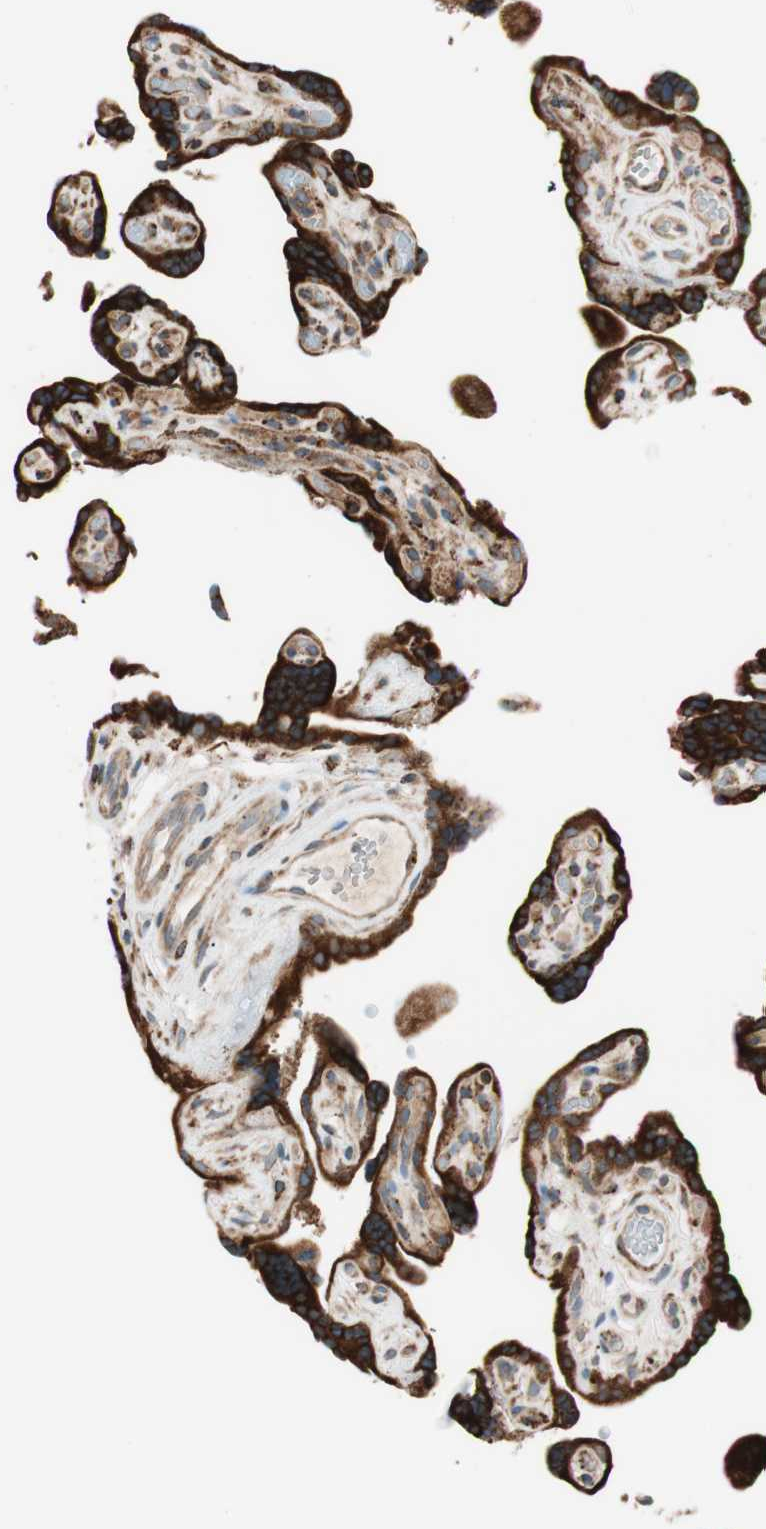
{"staining": {"intensity": "strong", "quantity": ">75%", "location": "cytoplasmic/membranous"}, "tissue": "placenta", "cell_type": "Decidual cells", "image_type": "normal", "snomed": [{"axis": "morphology", "description": "Normal tissue, NOS"}, {"axis": "topography", "description": "Placenta"}], "caption": "High-power microscopy captured an IHC histopathology image of benign placenta, revealing strong cytoplasmic/membranous expression in approximately >75% of decidual cells. (IHC, brightfield microscopy, high magnification).", "gene": "PRKCSH", "patient": {"sex": "female", "age": 30}}